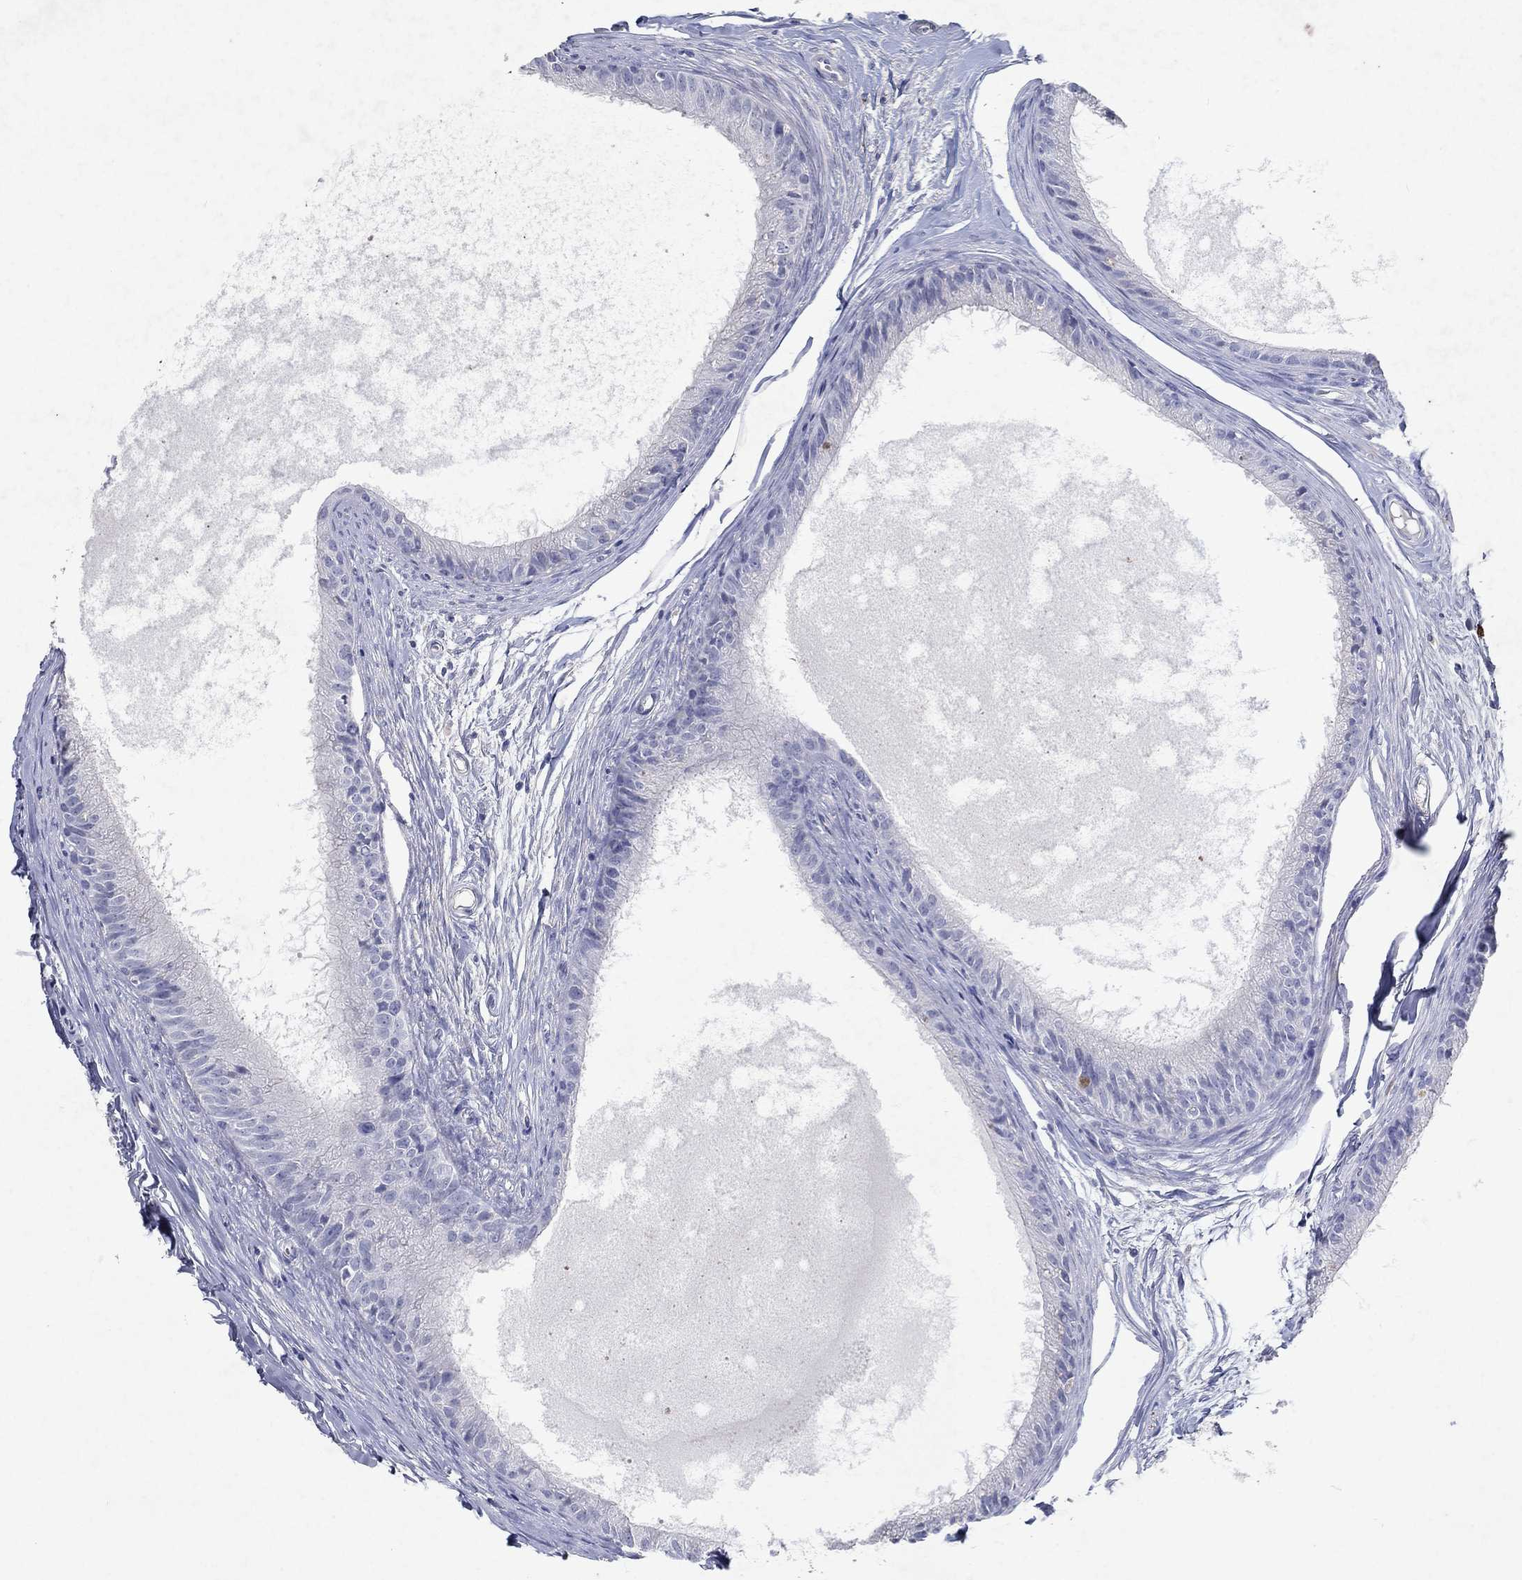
{"staining": {"intensity": "negative", "quantity": "none", "location": "none"}, "tissue": "epididymis", "cell_type": "Glandular cells", "image_type": "normal", "snomed": [{"axis": "morphology", "description": "Normal tissue, NOS"}, {"axis": "topography", "description": "Epididymis"}], "caption": "A histopathology image of human epididymis is negative for staining in glandular cells. (DAB IHC with hematoxylin counter stain).", "gene": "KRT40", "patient": {"sex": "male", "age": 51}}